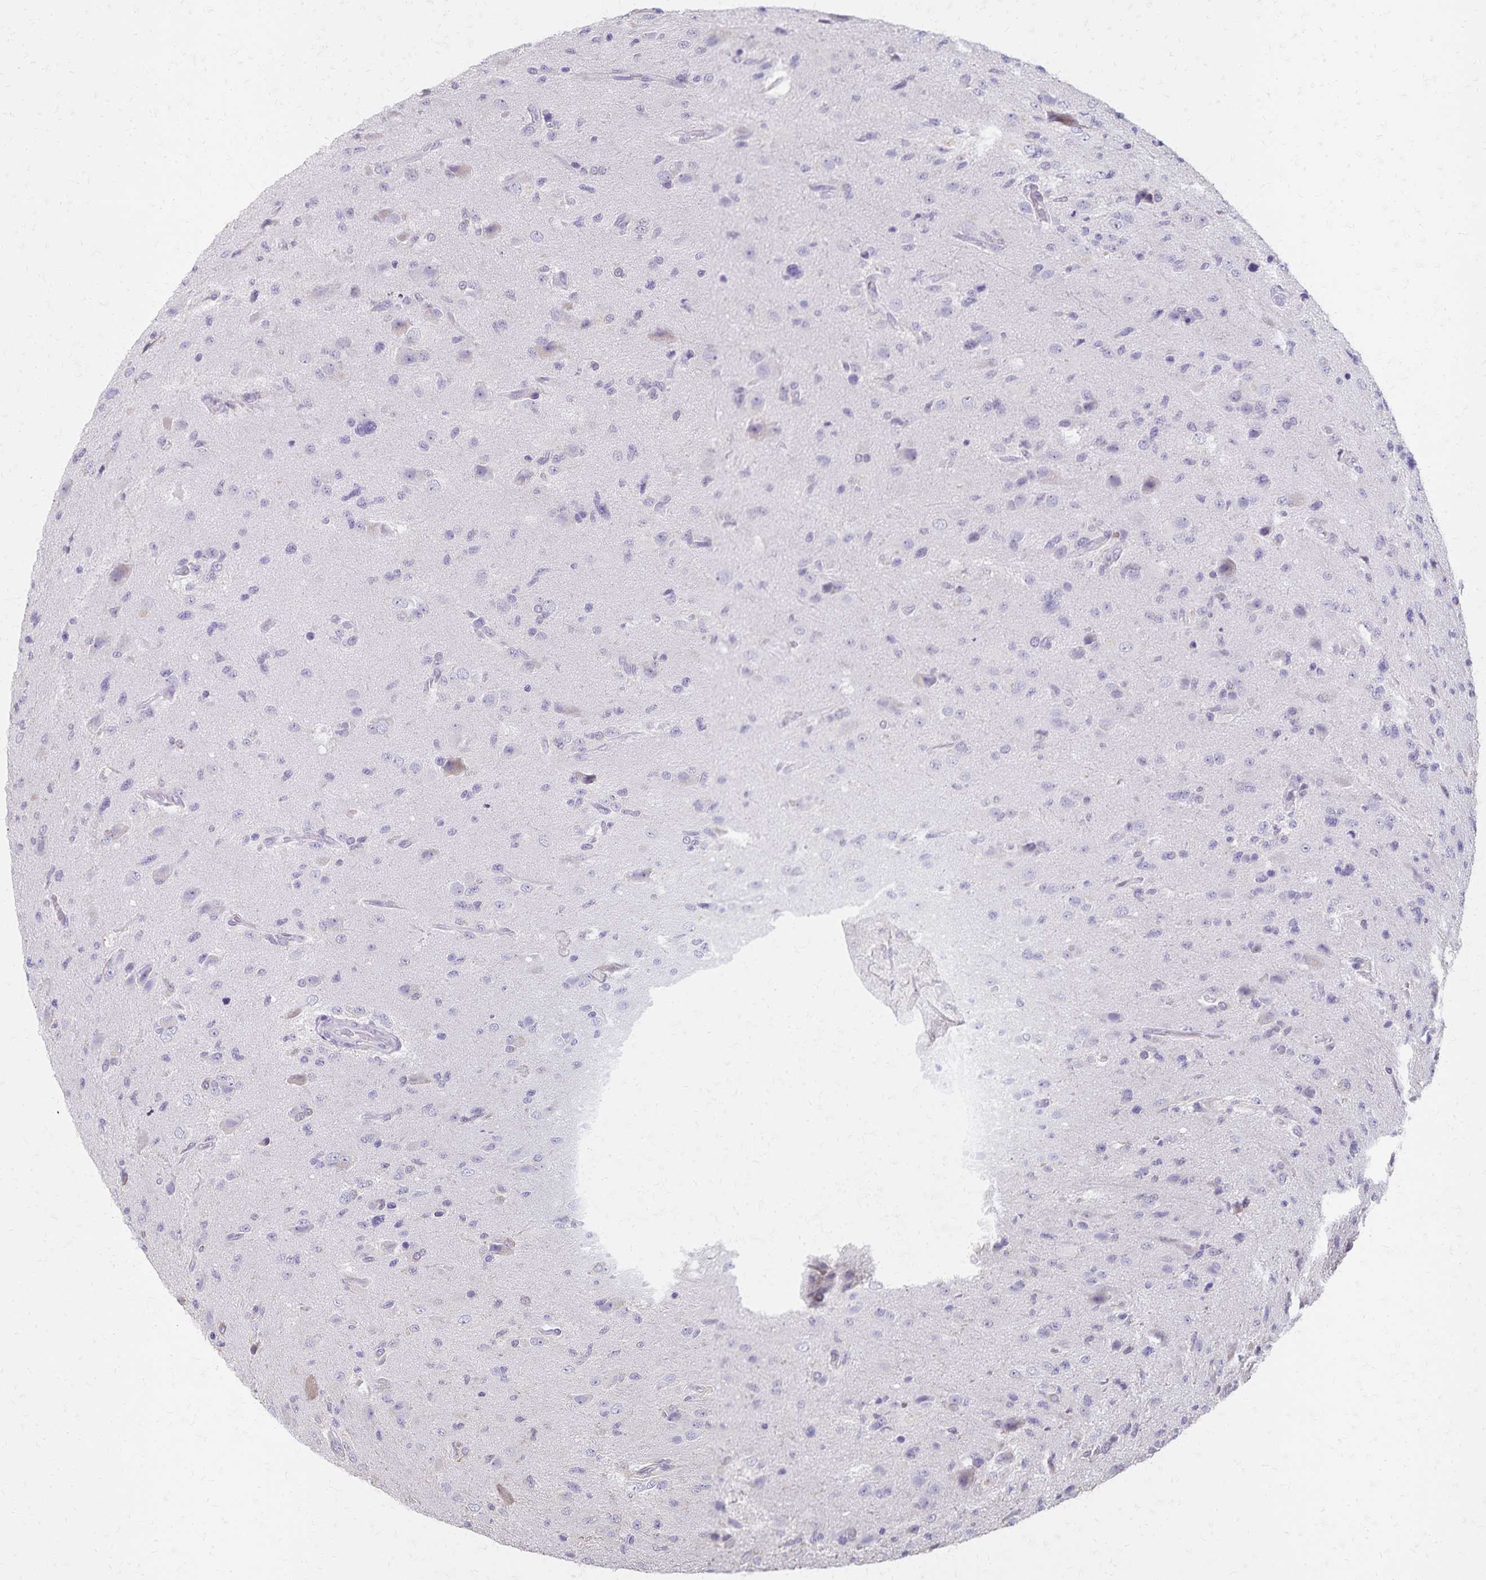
{"staining": {"intensity": "negative", "quantity": "none", "location": "none"}, "tissue": "glioma", "cell_type": "Tumor cells", "image_type": "cancer", "snomed": [{"axis": "morphology", "description": "Glioma, malignant, High grade"}, {"axis": "topography", "description": "Brain"}], "caption": "Immunohistochemistry (IHC) of malignant high-grade glioma shows no positivity in tumor cells.", "gene": "KISS1", "patient": {"sex": "male", "age": 68}}